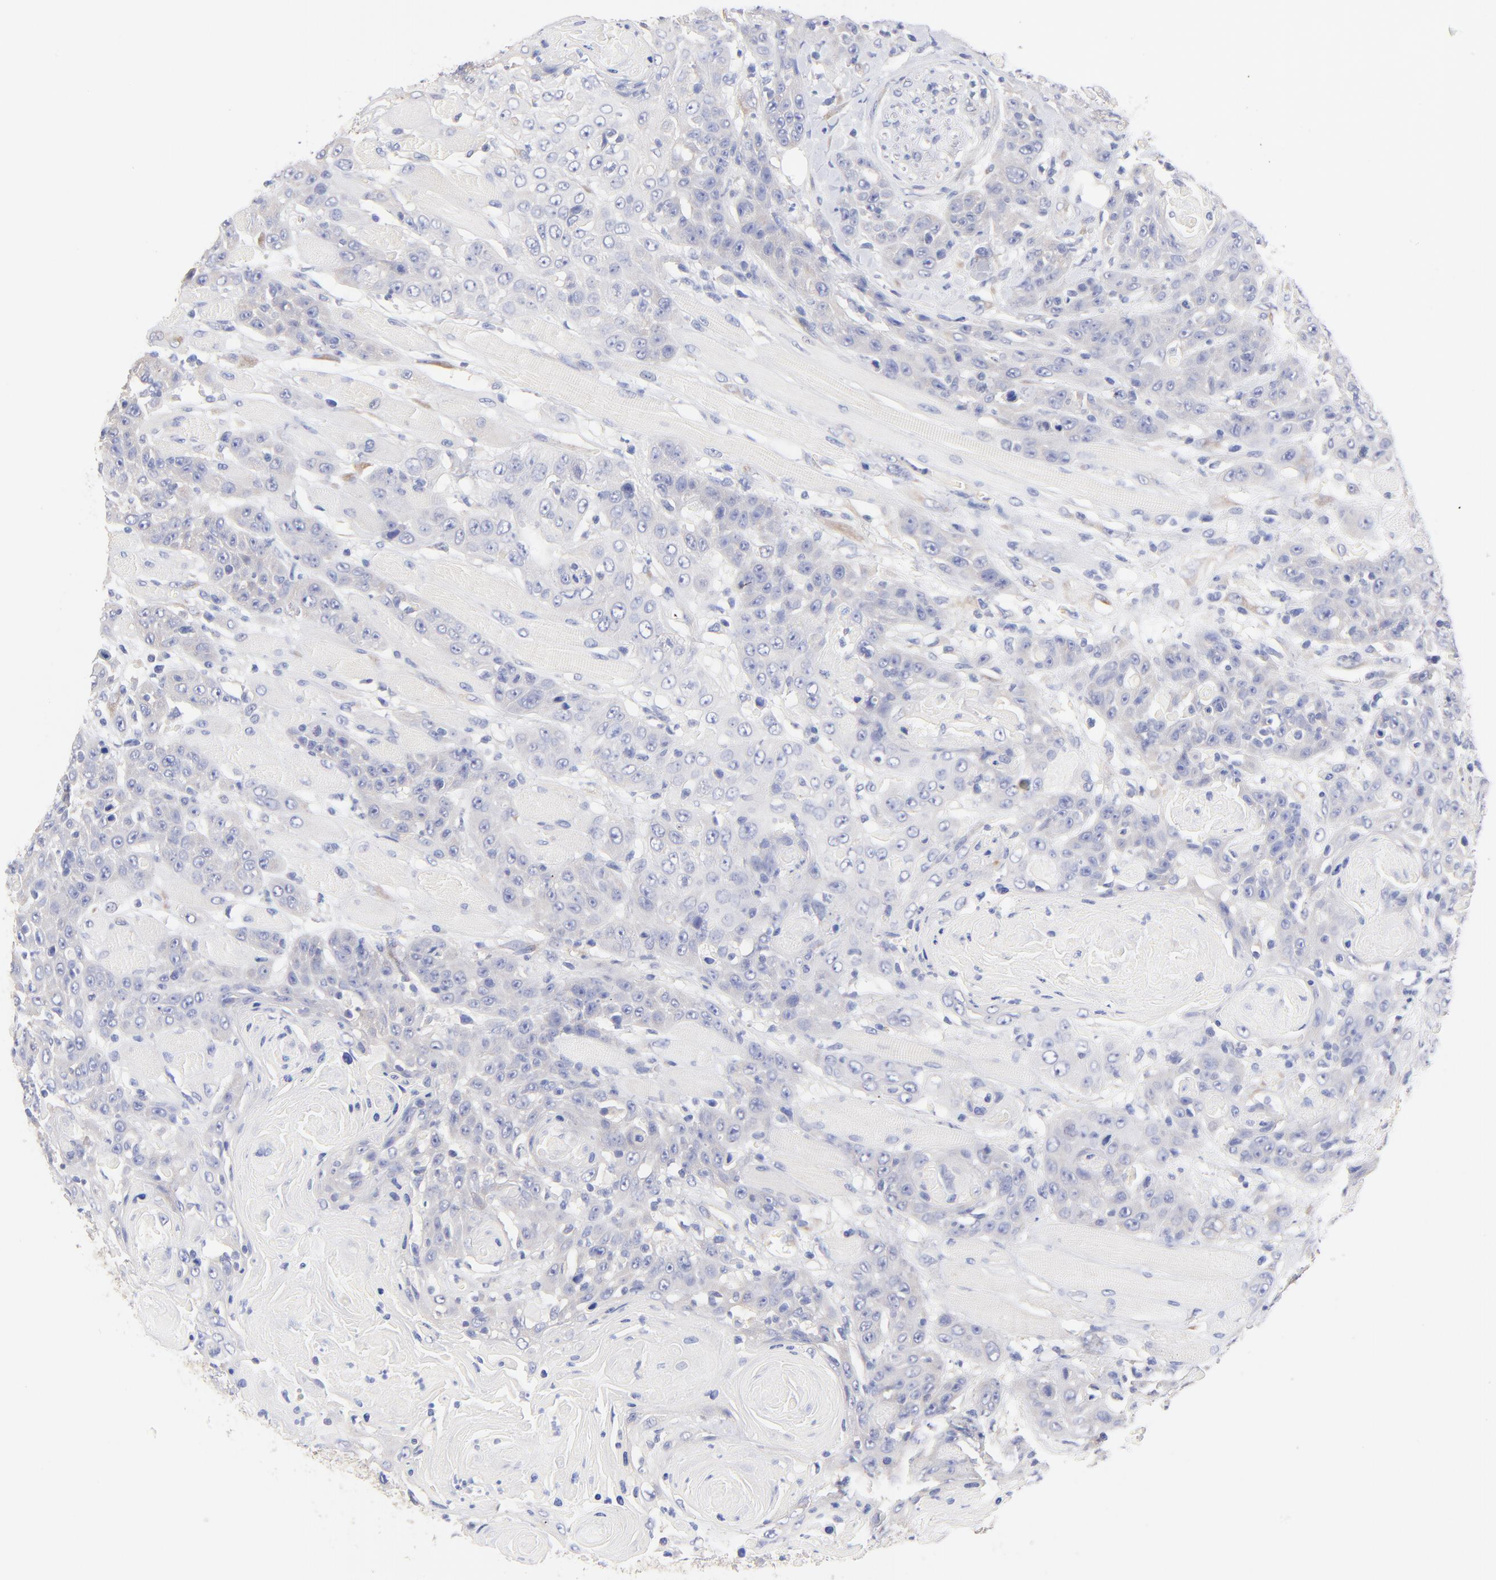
{"staining": {"intensity": "negative", "quantity": "none", "location": "none"}, "tissue": "head and neck cancer", "cell_type": "Tumor cells", "image_type": "cancer", "snomed": [{"axis": "morphology", "description": "Squamous cell carcinoma, NOS"}, {"axis": "topography", "description": "Head-Neck"}], "caption": "High power microscopy image of an immunohistochemistry (IHC) histopathology image of squamous cell carcinoma (head and neck), revealing no significant positivity in tumor cells.", "gene": "TNFRSF13C", "patient": {"sex": "female", "age": 84}}